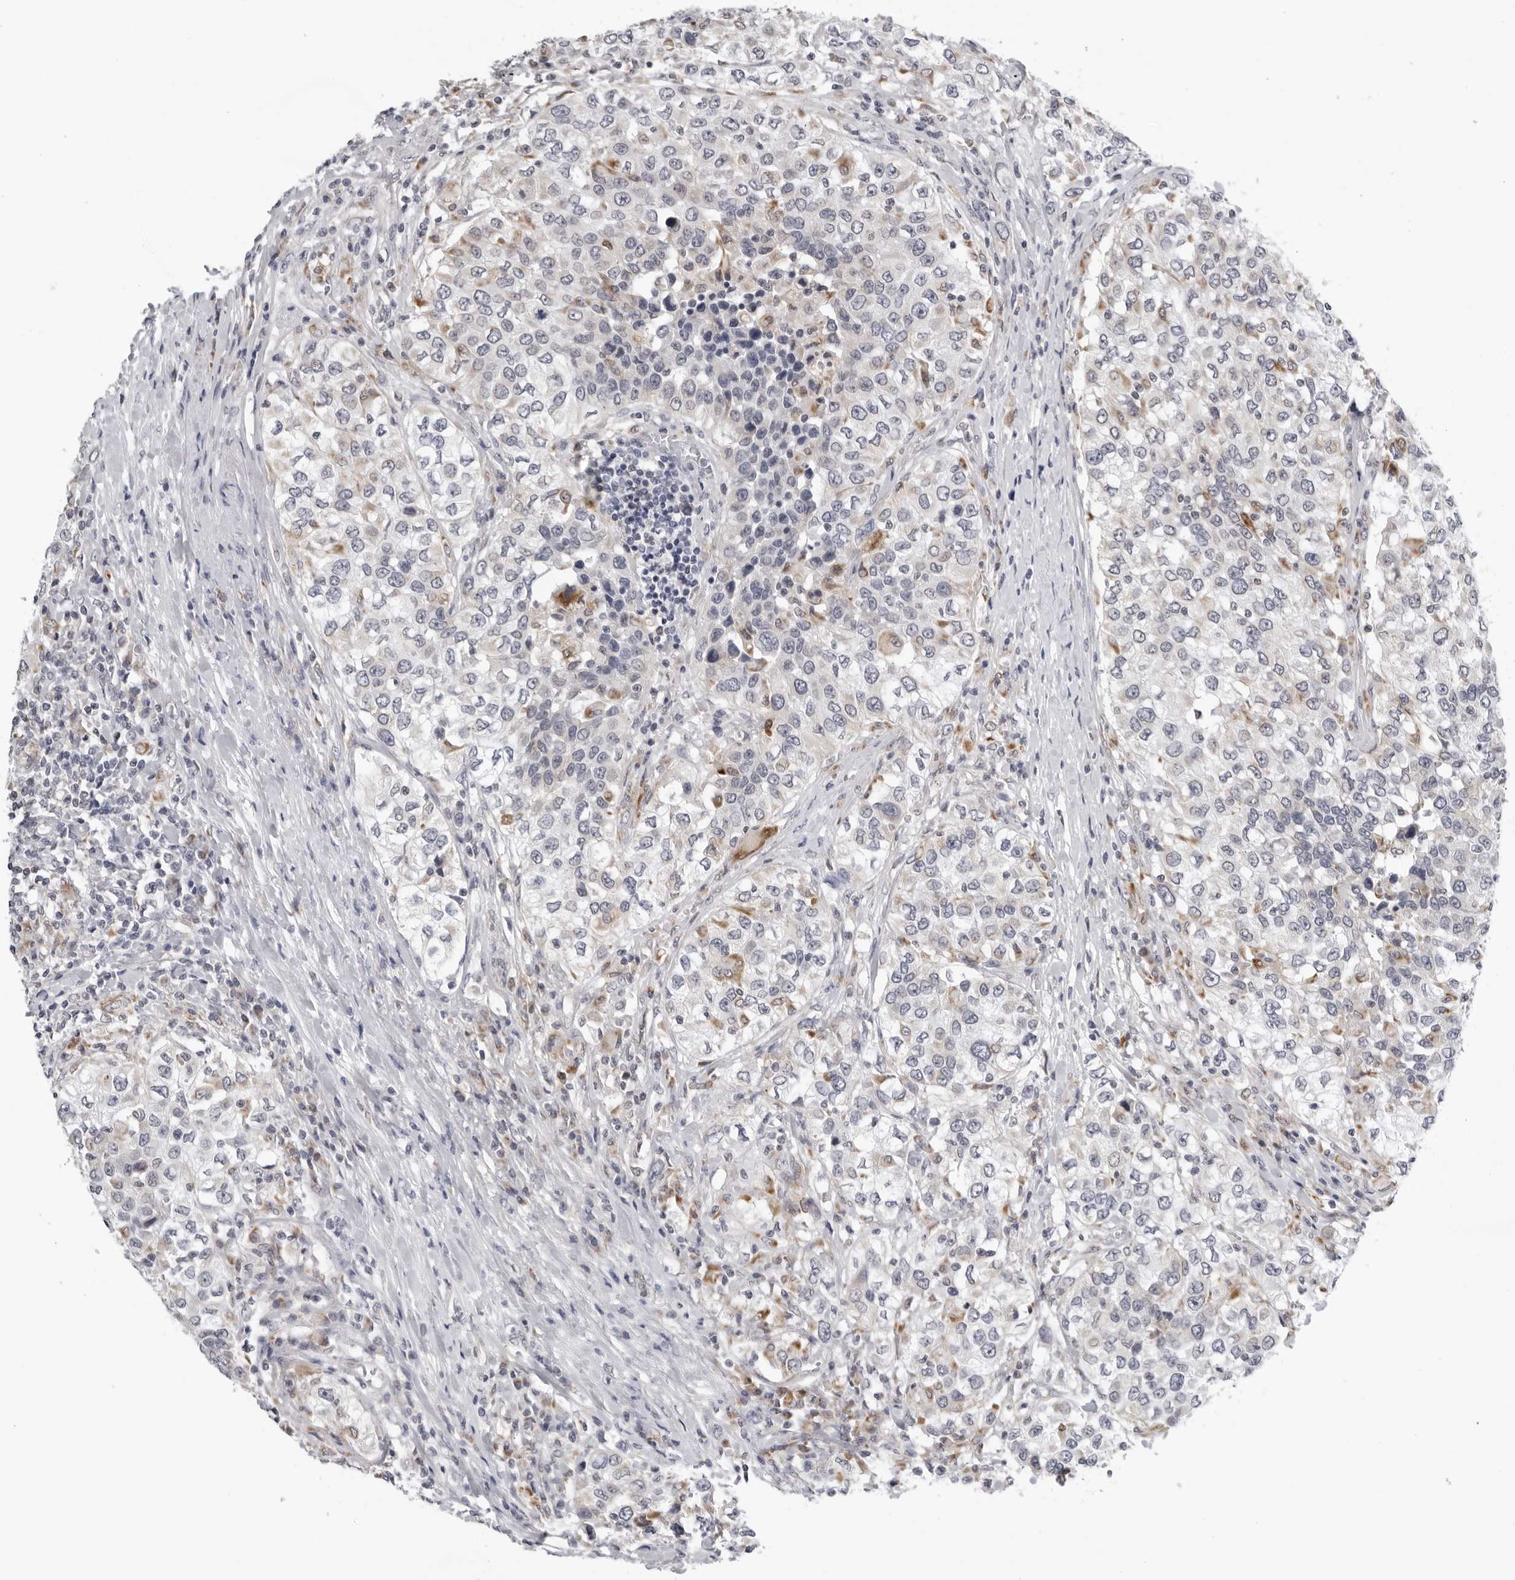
{"staining": {"intensity": "weak", "quantity": "<25%", "location": "cytoplasmic/membranous"}, "tissue": "urothelial cancer", "cell_type": "Tumor cells", "image_type": "cancer", "snomed": [{"axis": "morphology", "description": "Urothelial carcinoma, High grade"}, {"axis": "topography", "description": "Urinary bladder"}], "caption": "DAB immunohistochemical staining of urothelial cancer reveals no significant staining in tumor cells.", "gene": "CPT2", "patient": {"sex": "female", "age": 80}}